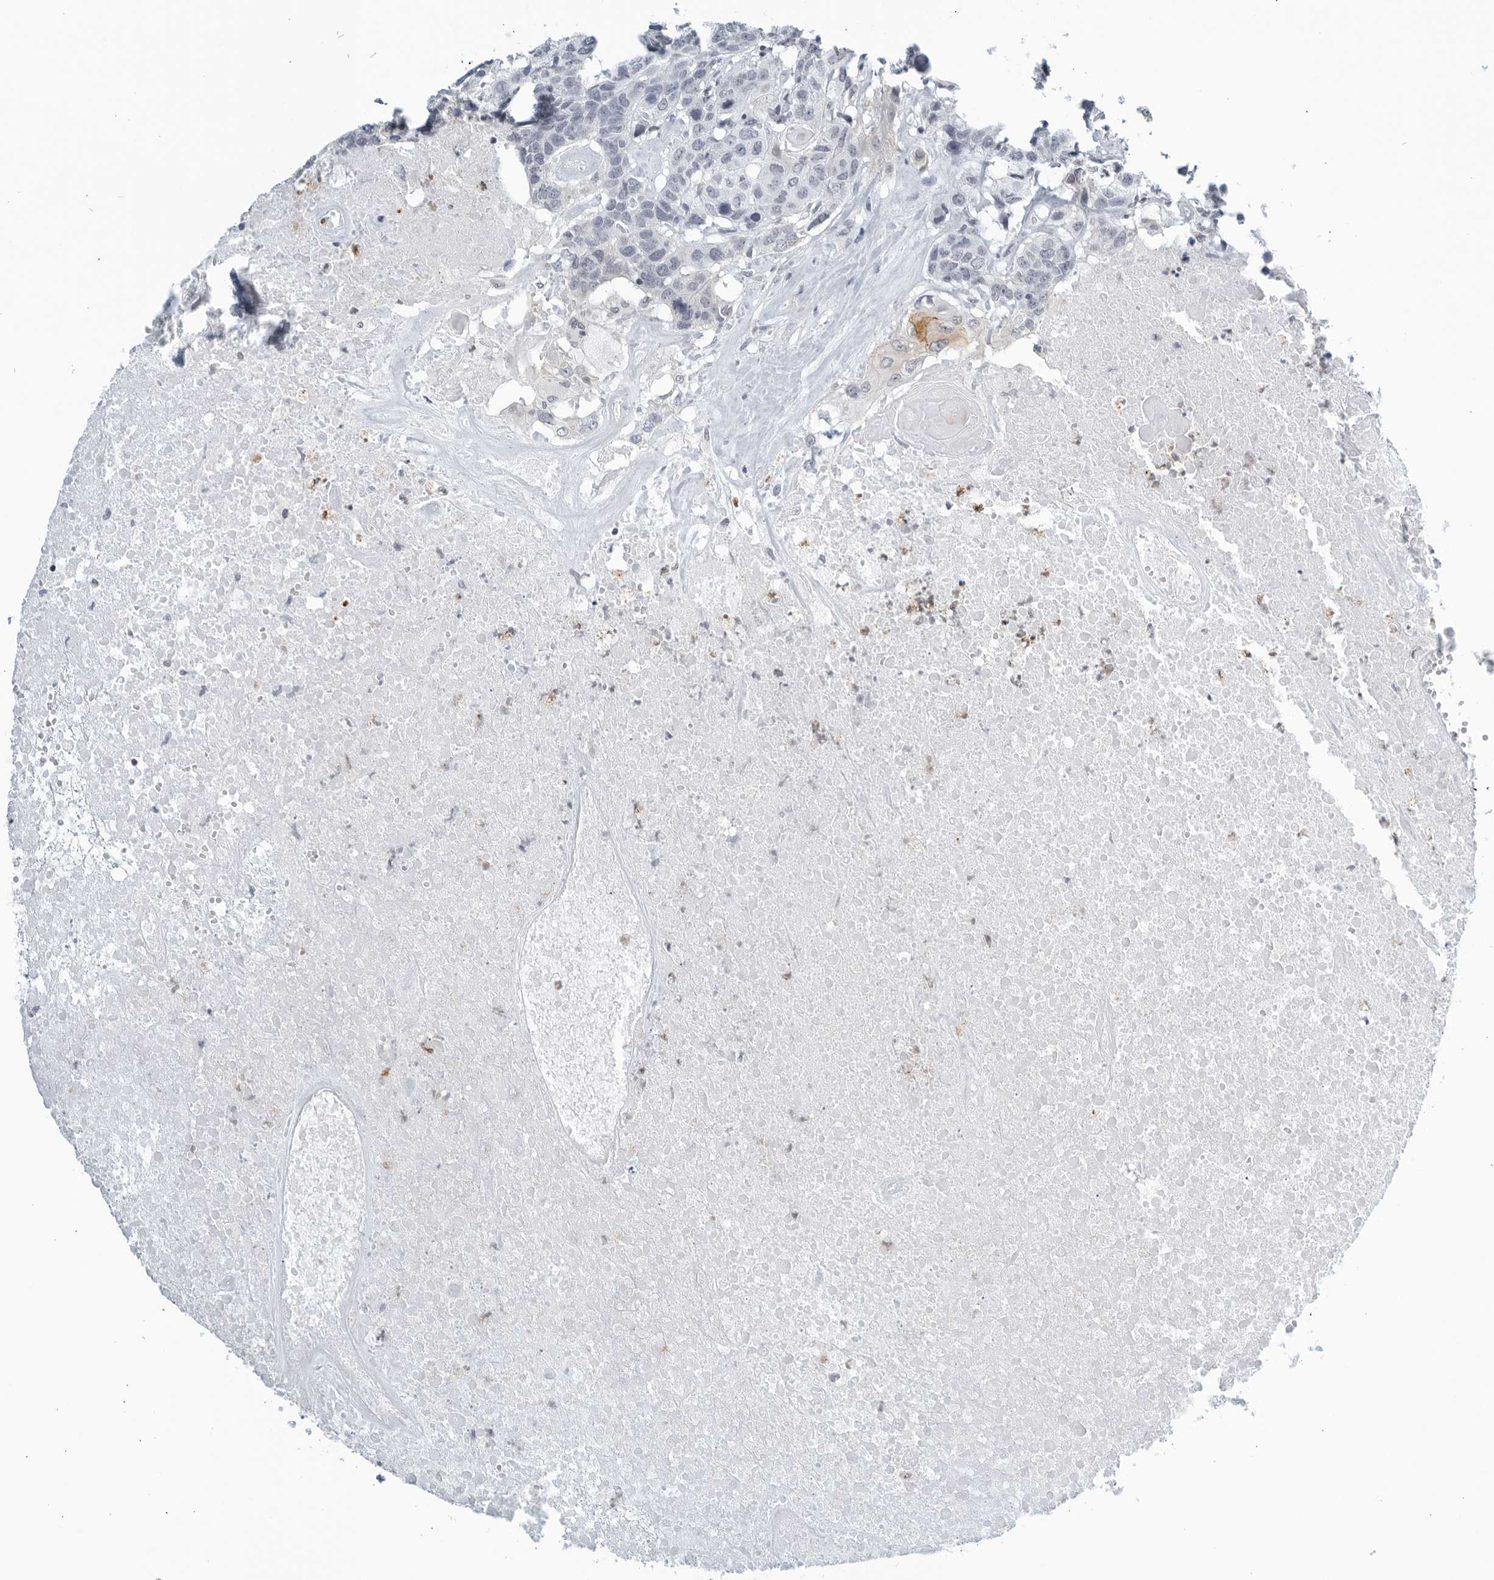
{"staining": {"intensity": "negative", "quantity": "none", "location": "none"}, "tissue": "head and neck cancer", "cell_type": "Tumor cells", "image_type": "cancer", "snomed": [{"axis": "morphology", "description": "Squamous cell carcinoma, NOS"}, {"axis": "topography", "description": "Head-Neck"}], "caption": "A high-resolution image shows immunohistochemistry staining of head and neck cancer, which exhibits no significant positivity in tumor cells.", "gene": "KLK7", "patient": {"sex": "male", "age": 66}}